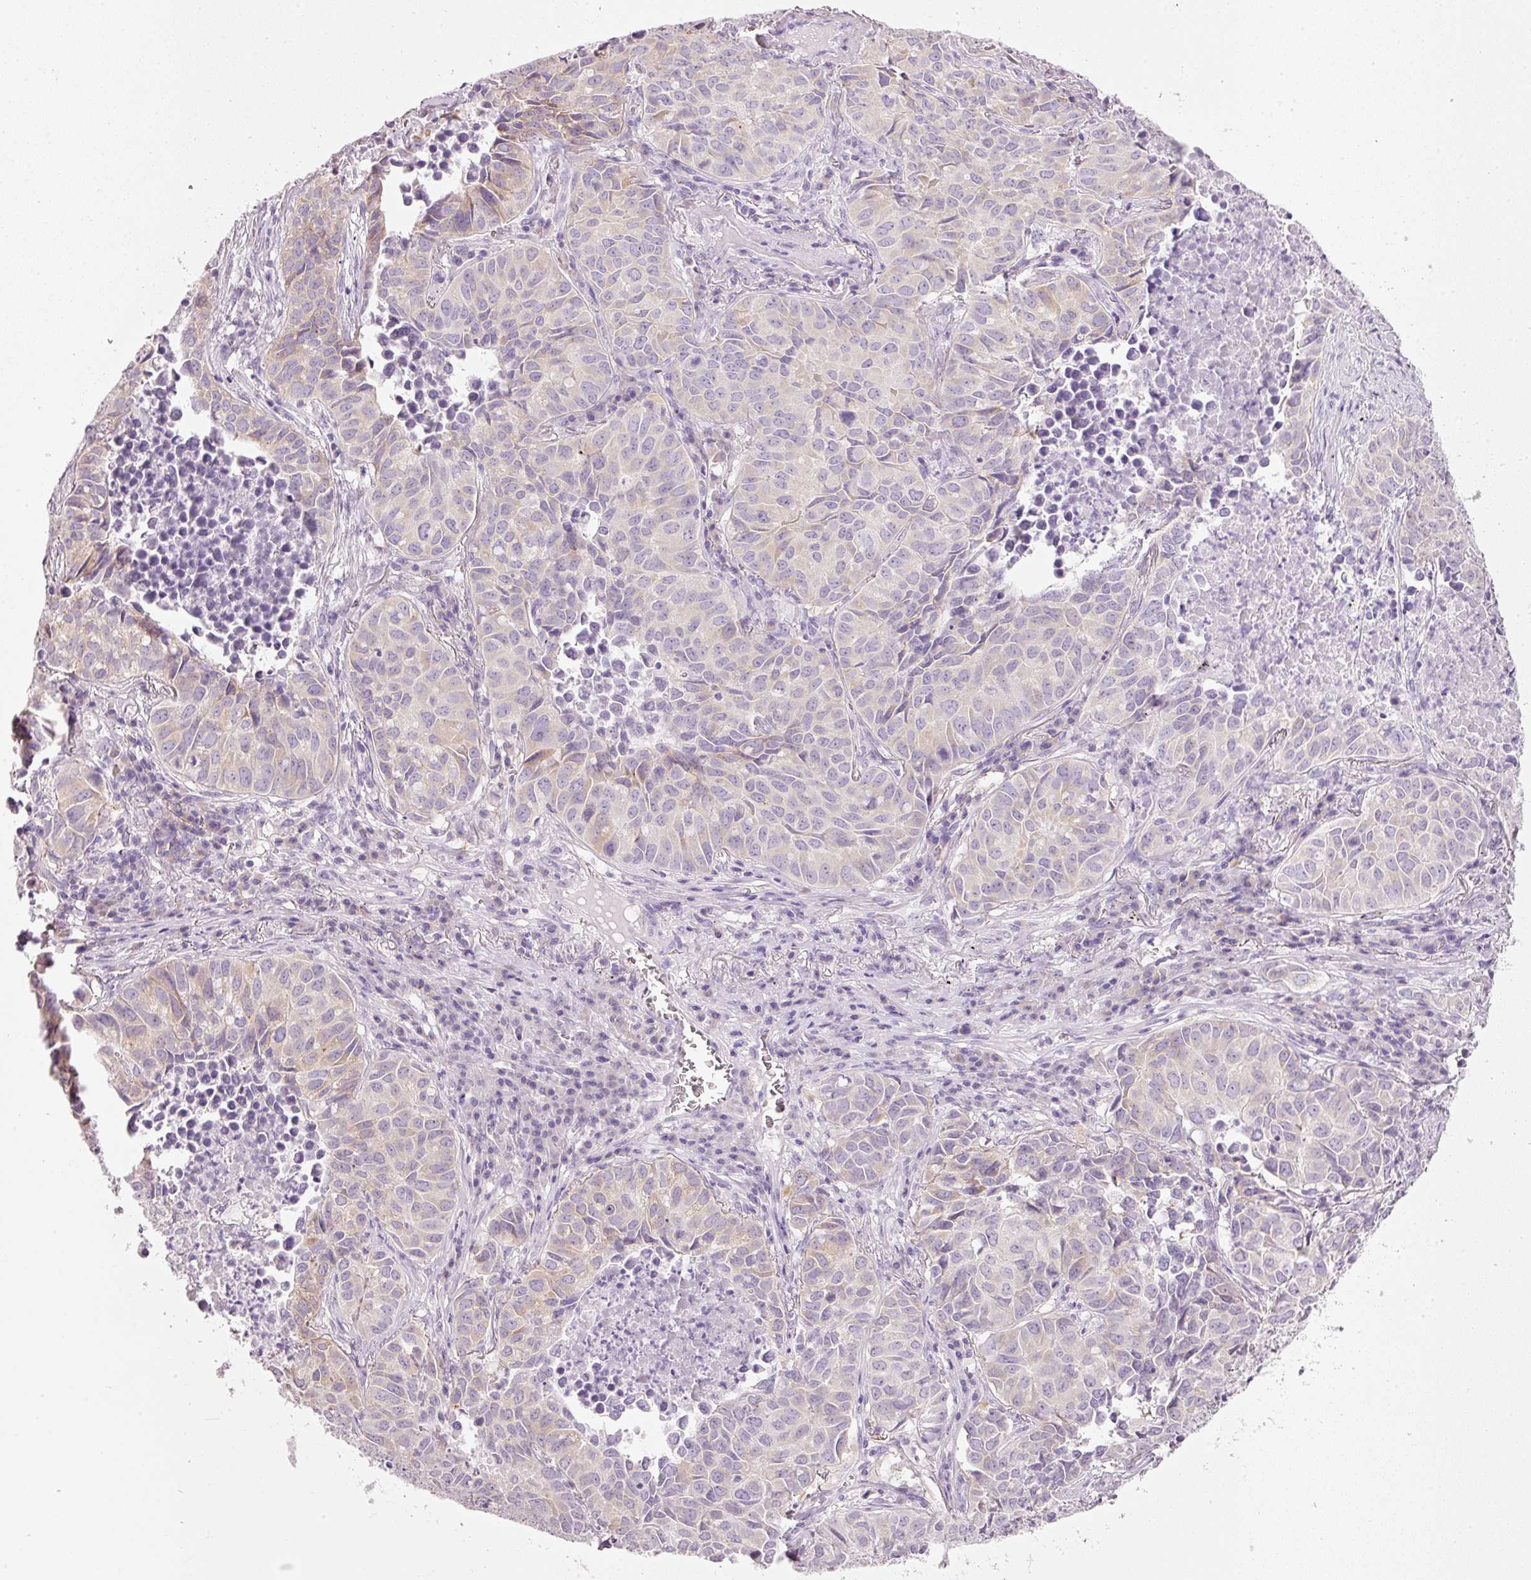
{"staining": {"intensity": "negative", "quantity": "none", "location": "none"}, "tissue": "lung cancer", "cell_type": "Tumor cells", "image_type": "cancer", "snomed": [{"axis": "morphology", "description": "Adenocarcinoma, NOS"}, {"axis": "topography", "description": "Lung"}], "caption": "Human lung adenocarcinoma stained for a protein using immunohistochemistry exhibits no staining in tumor cells.", "gene": "PDXDC1", "patient": {"sex": "female", "age": 50}}